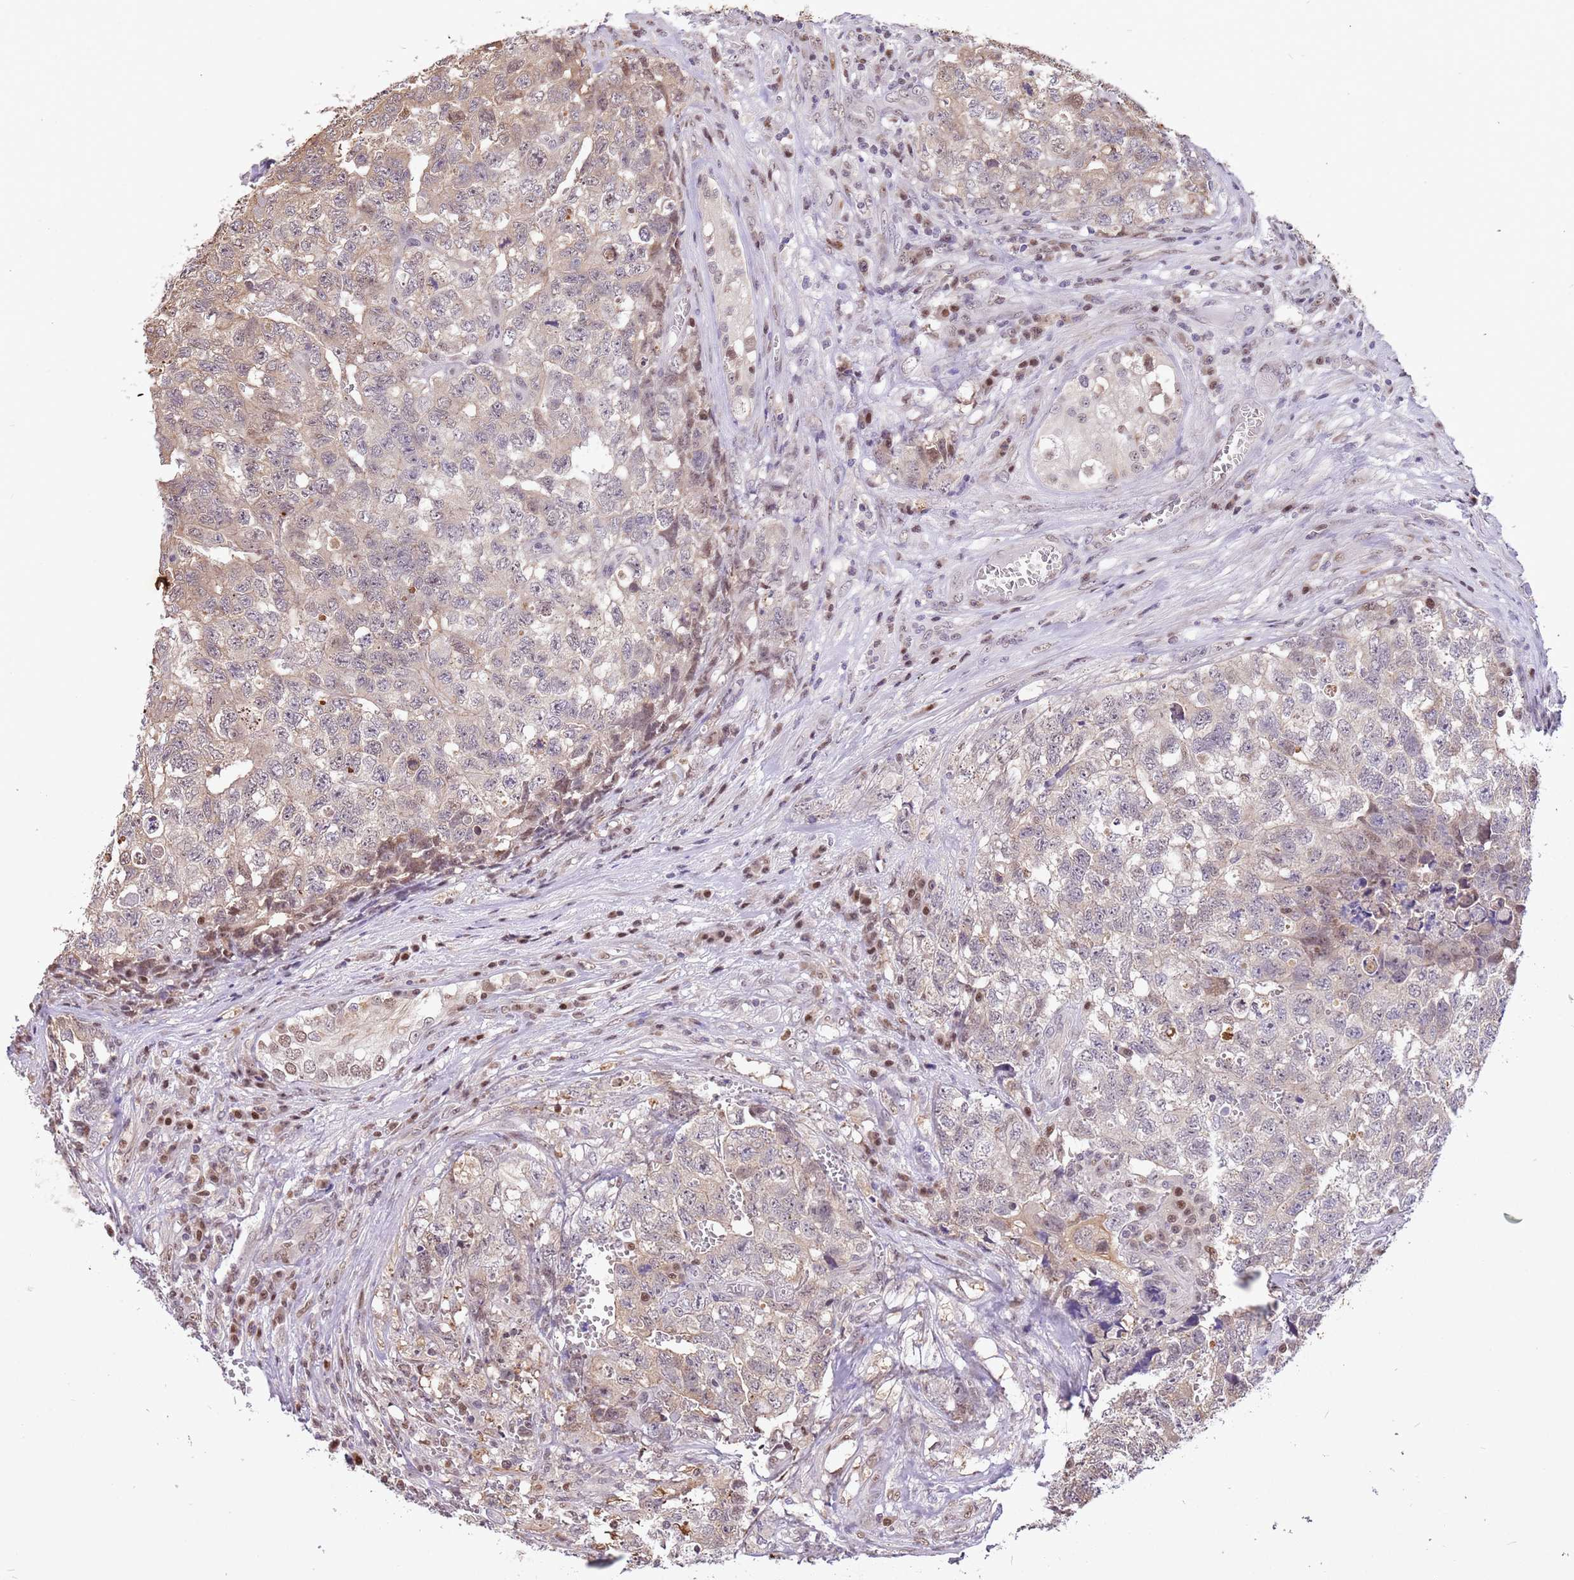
{"staining": {"intensity": "moderate", "quantity": "25%-75%", "location": "cytoplasmic/membranous,nuclear"}, "tissue": "testis cancer", "cell_type": "Tumor cells", "image_type": "cancer", "snomed": [{"axis": "morphology", "description": "Carcinoma, Embryonal, NOS"}, {"axis": "topography", "description": "Testis"}], "caption": "IHC of human testis embryonal carcinoma reveals medium levels of moderate cytoplasmic/membranous and nuclear expression in about 25%-75% of tumor cells. (DAB (3,3'-diaminobenzidine) IHC with brightfield microscopy, high magnification).", "gene": "RFK", "patient": {"sex": "male", "age": 31}}